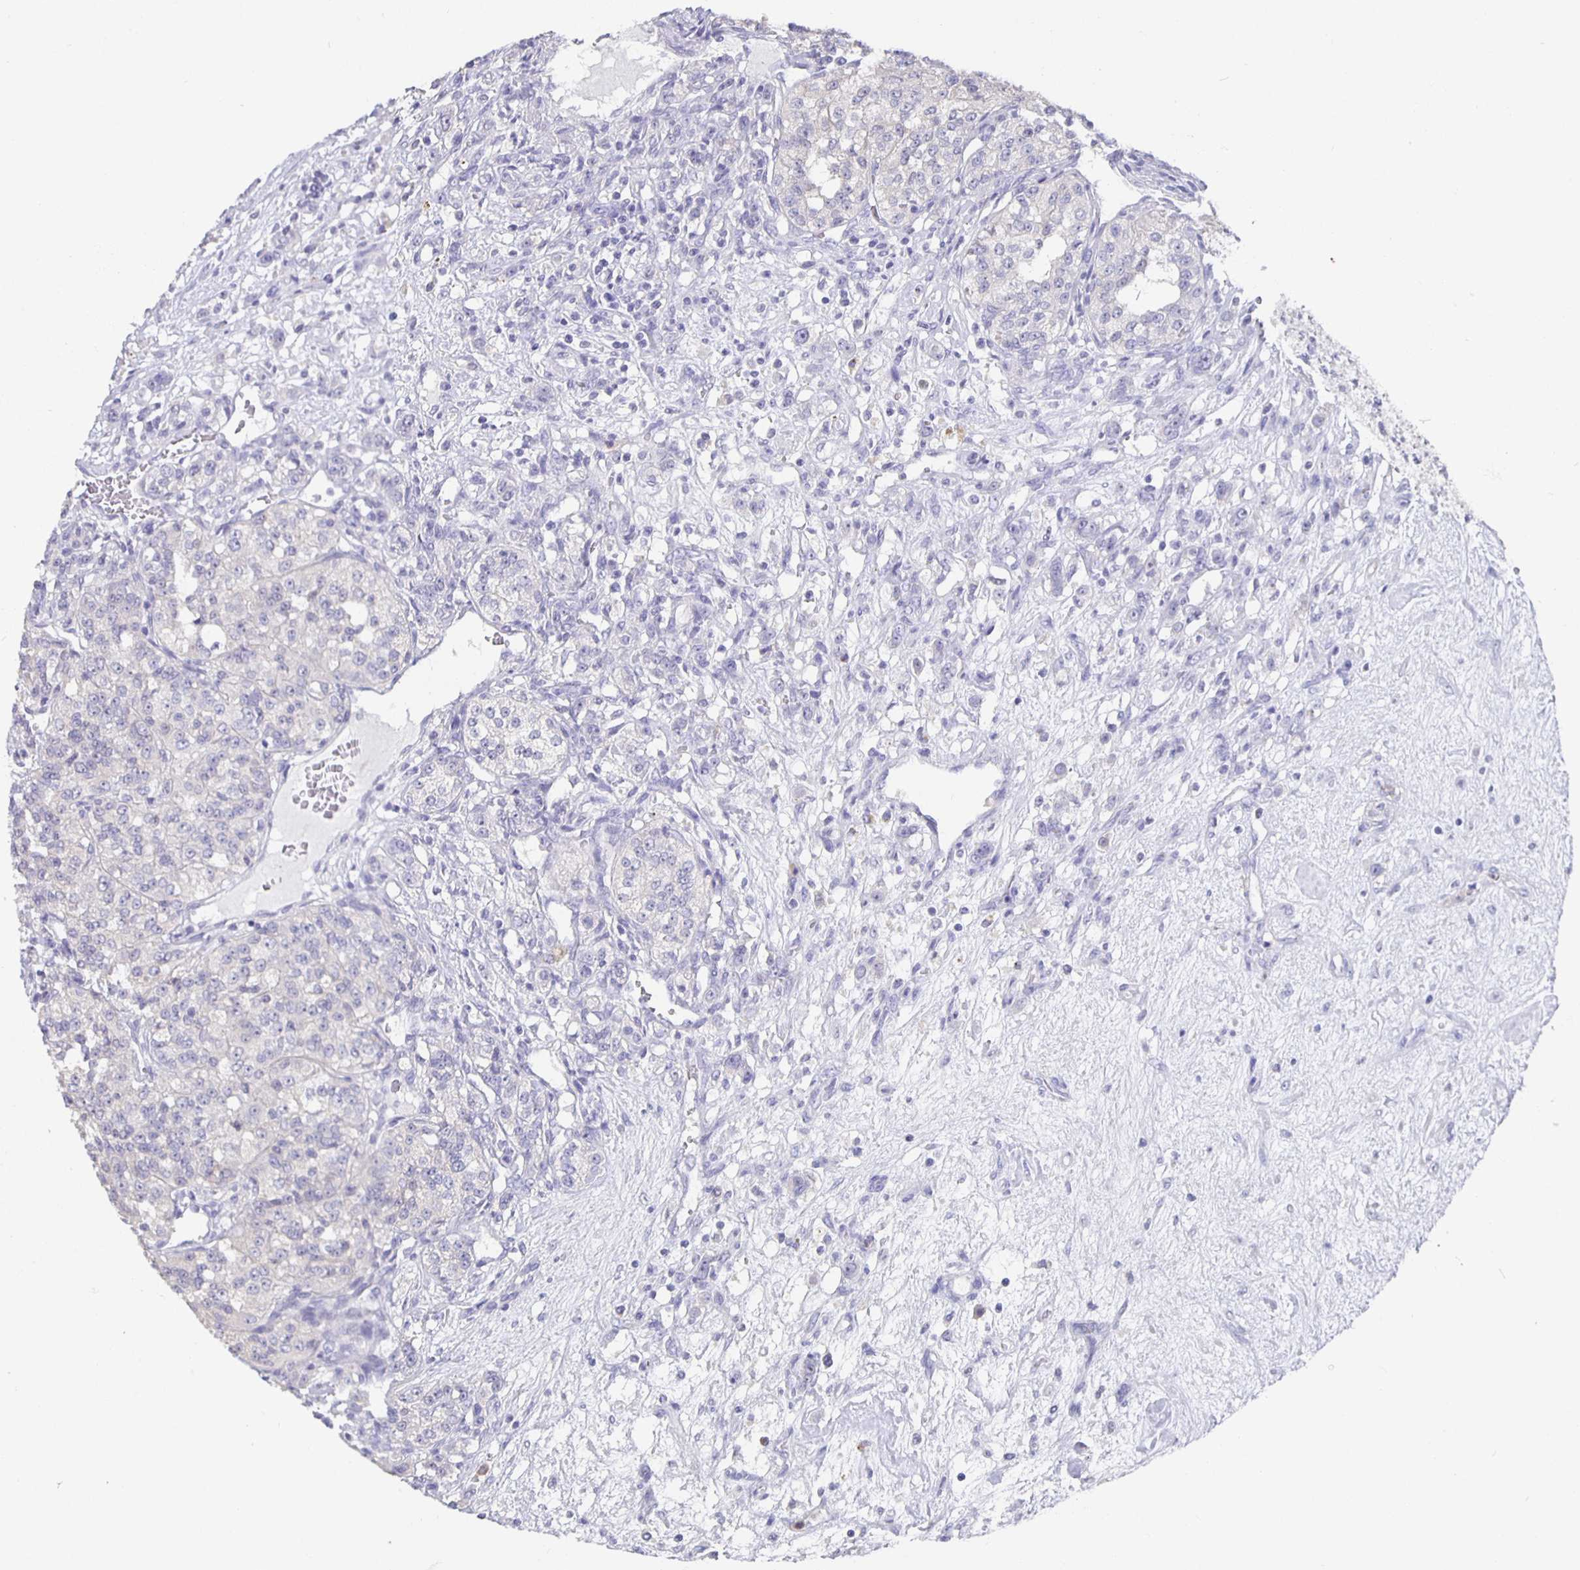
{"staining": {"intensity": "negative", "quantity": "none", "location": "none"}, "tissue": "renal cancer", "cell_type": "Tumor cells", "image_type": "cancer", "snomed": [{"axis": "morphology", "description": "Adenocarcinoma, NOS"}, {"axis": "topography", "description": "Kidney"}], "caption": "A photomicrograph of human renal adenocarcinoma is negative for staining in tumor cells.", "gene": "GPX4", "patient": {"sex": "female", "age": 63}}